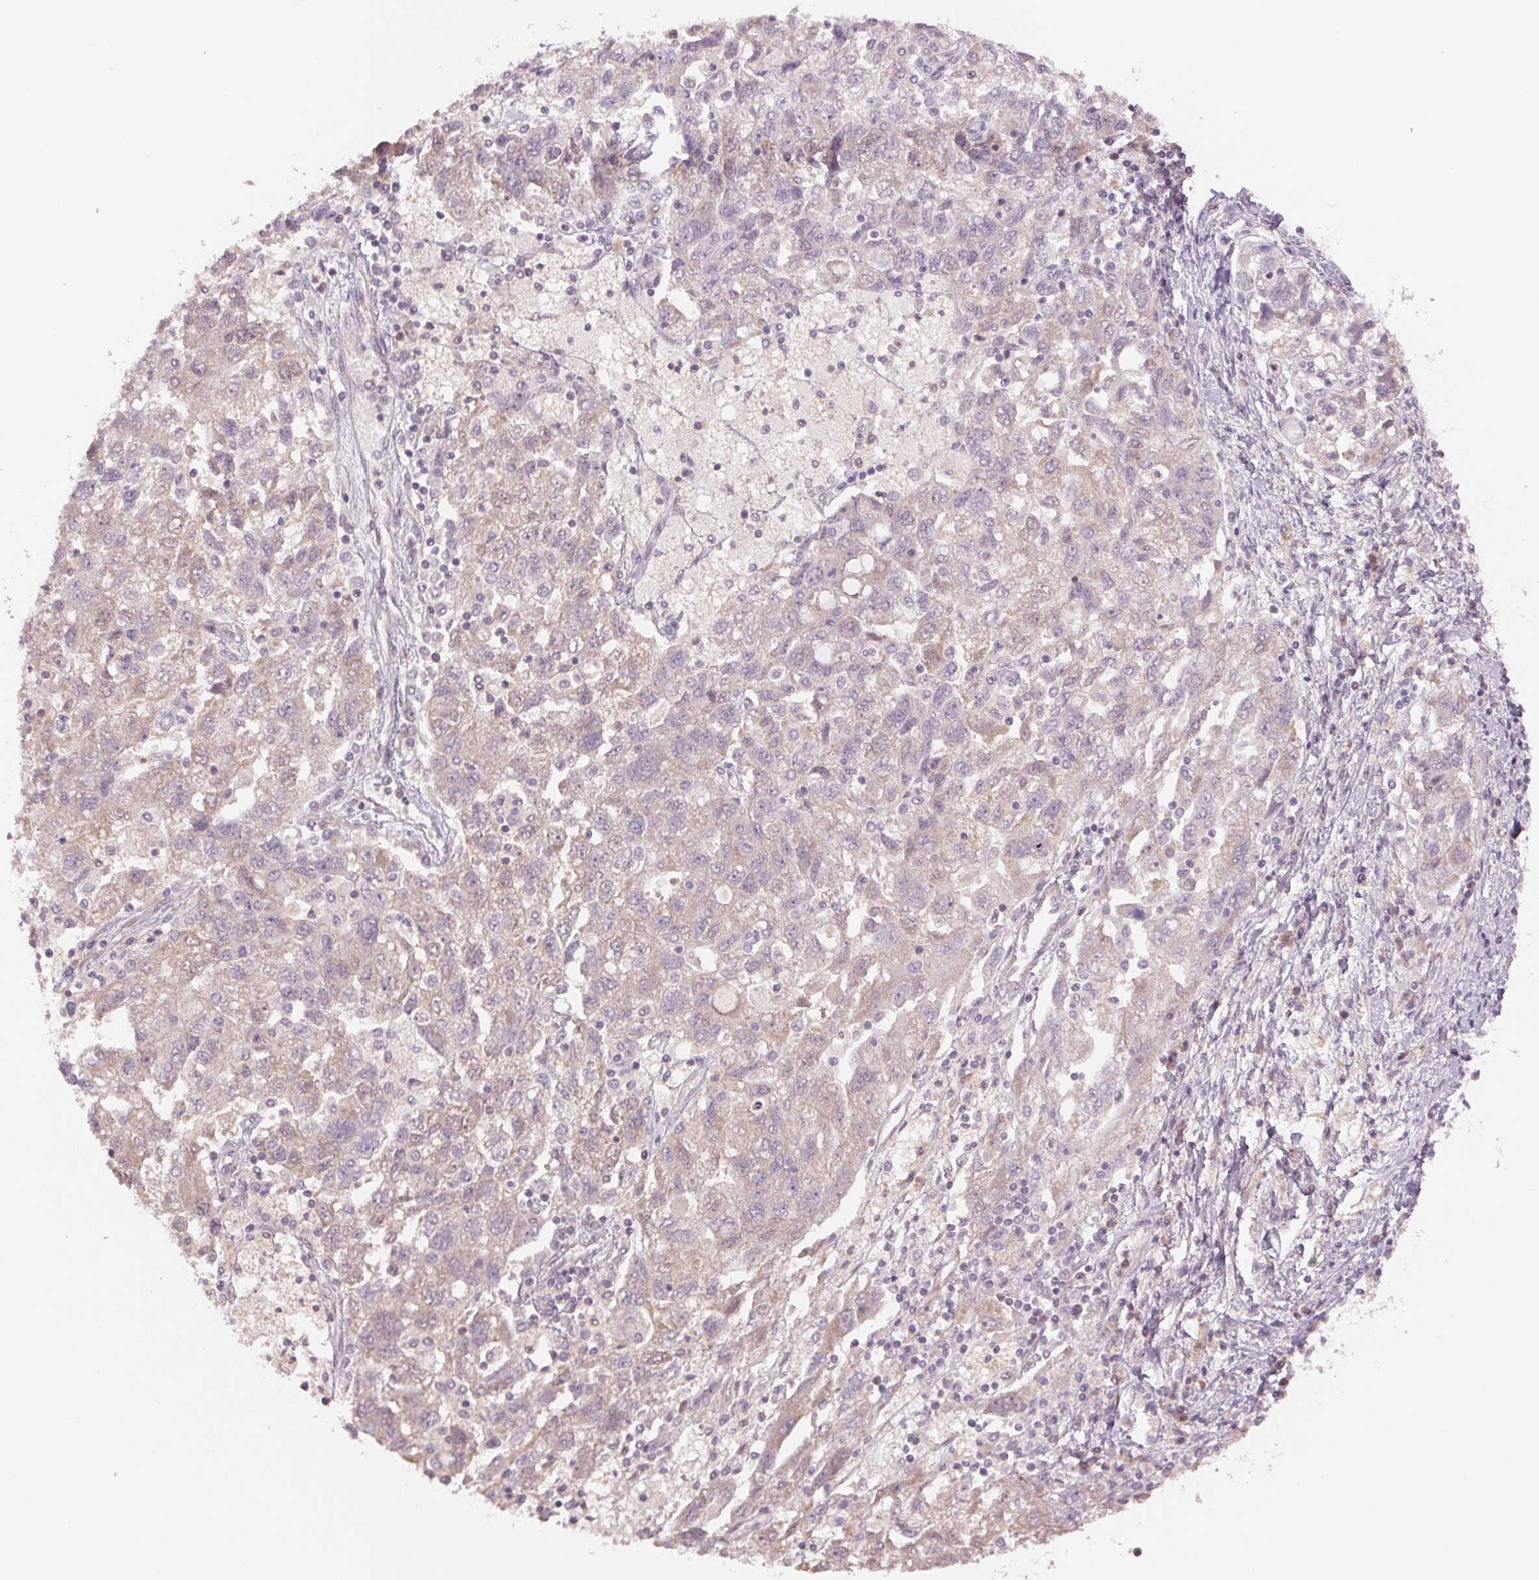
{"staining": {"intensity": "weak", "quantity": "<25%", "location": "cytoplasmic/membranous"}, "tissue": "ovarian cancer", "cell_type": "Tumor cells", "image_type": "cancer", "snomed": [{"axis": "morphology", "description": "Carcinoma, NOS"}, {"axis": "morphology", "description": "Cystadenocarcinoma, serous, NOS"}, {"axis": "topography", "description": "Ovary"}], "caption": "Immunohistochemical staining of human ovarian cancer shows no significant expression in tumor cells. Brightfield microscopy of IHC stained with DAB (3,3'-diaminobenzidine) (brown) and hematoxylin (blue), captured at high magnification.", "gene": "PPIA", "patient": {"sex": "female", "age": 69}}